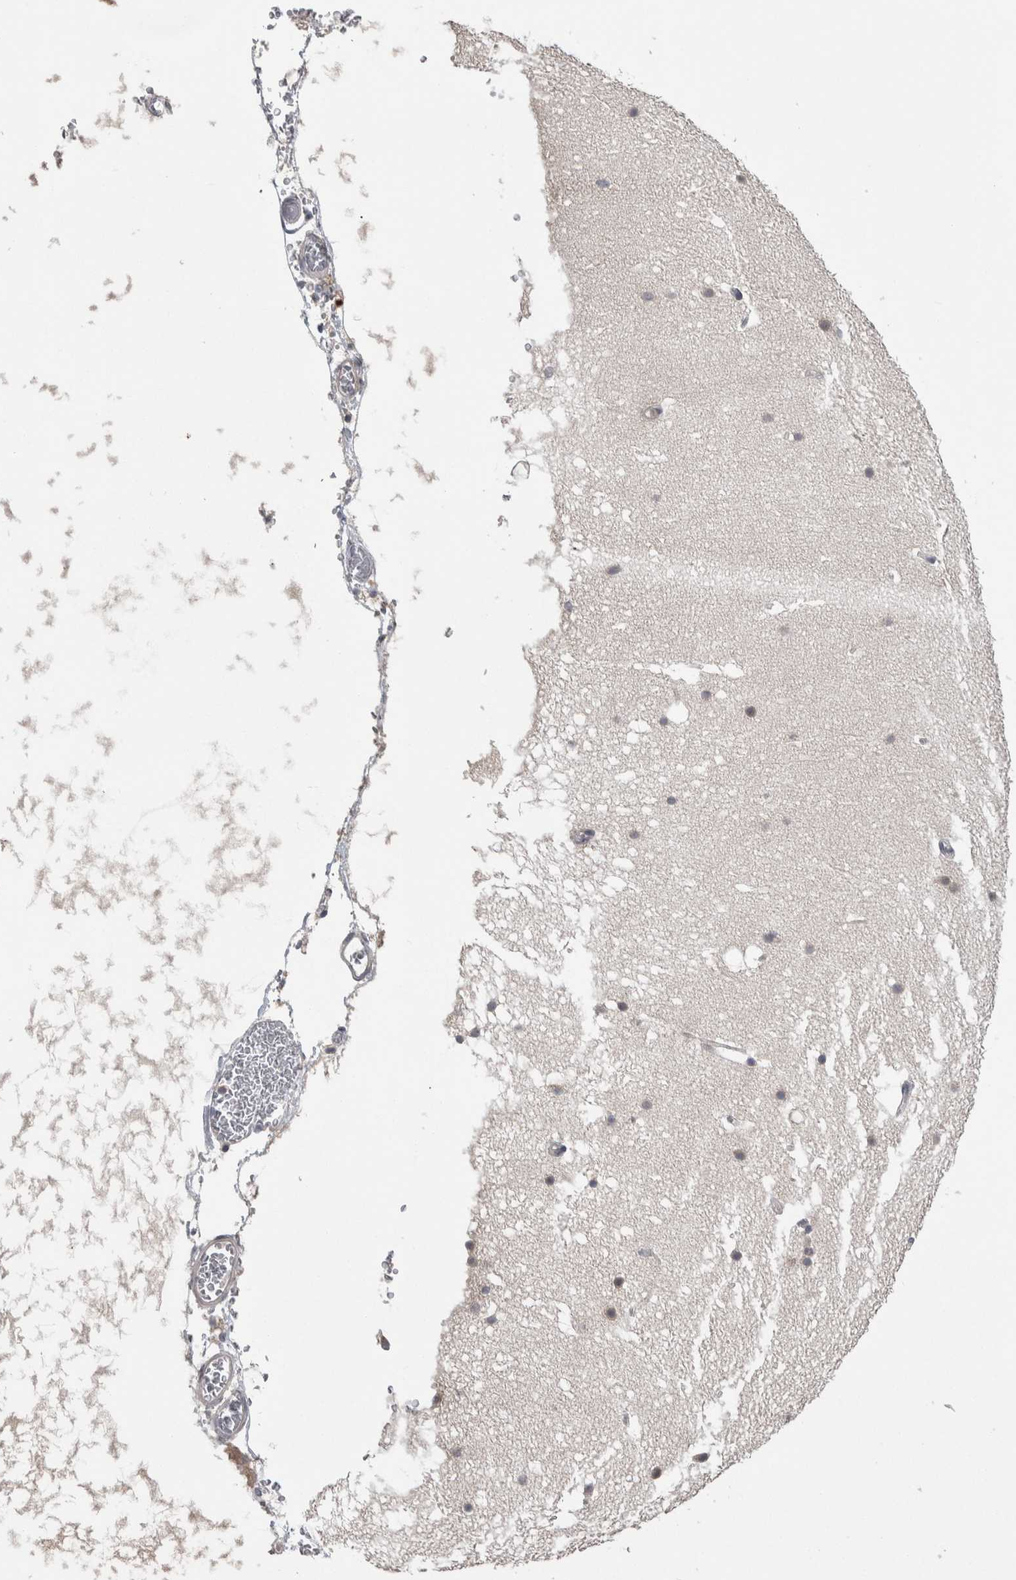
{"staining": {"intensity": "weak", "quantity": "<25%", "location": "cytoplasmic/membranous"}, "tissue": "cerebellum", "cell_type": "Cells in granular layer", "image_type": "normal", "snomed": [{"axis": "morphology", "description": "Normal tissue, NOS"}, {"axis": "topography", "description": "Cerebellum"}], "caption": "A high-resolution image shows immunohistochemistry staining of benign cerebellum, which reveals no significant expression in cells in granular layer.", "gene": "CUL2", "patient": {"sex": "male", "age": 57}}